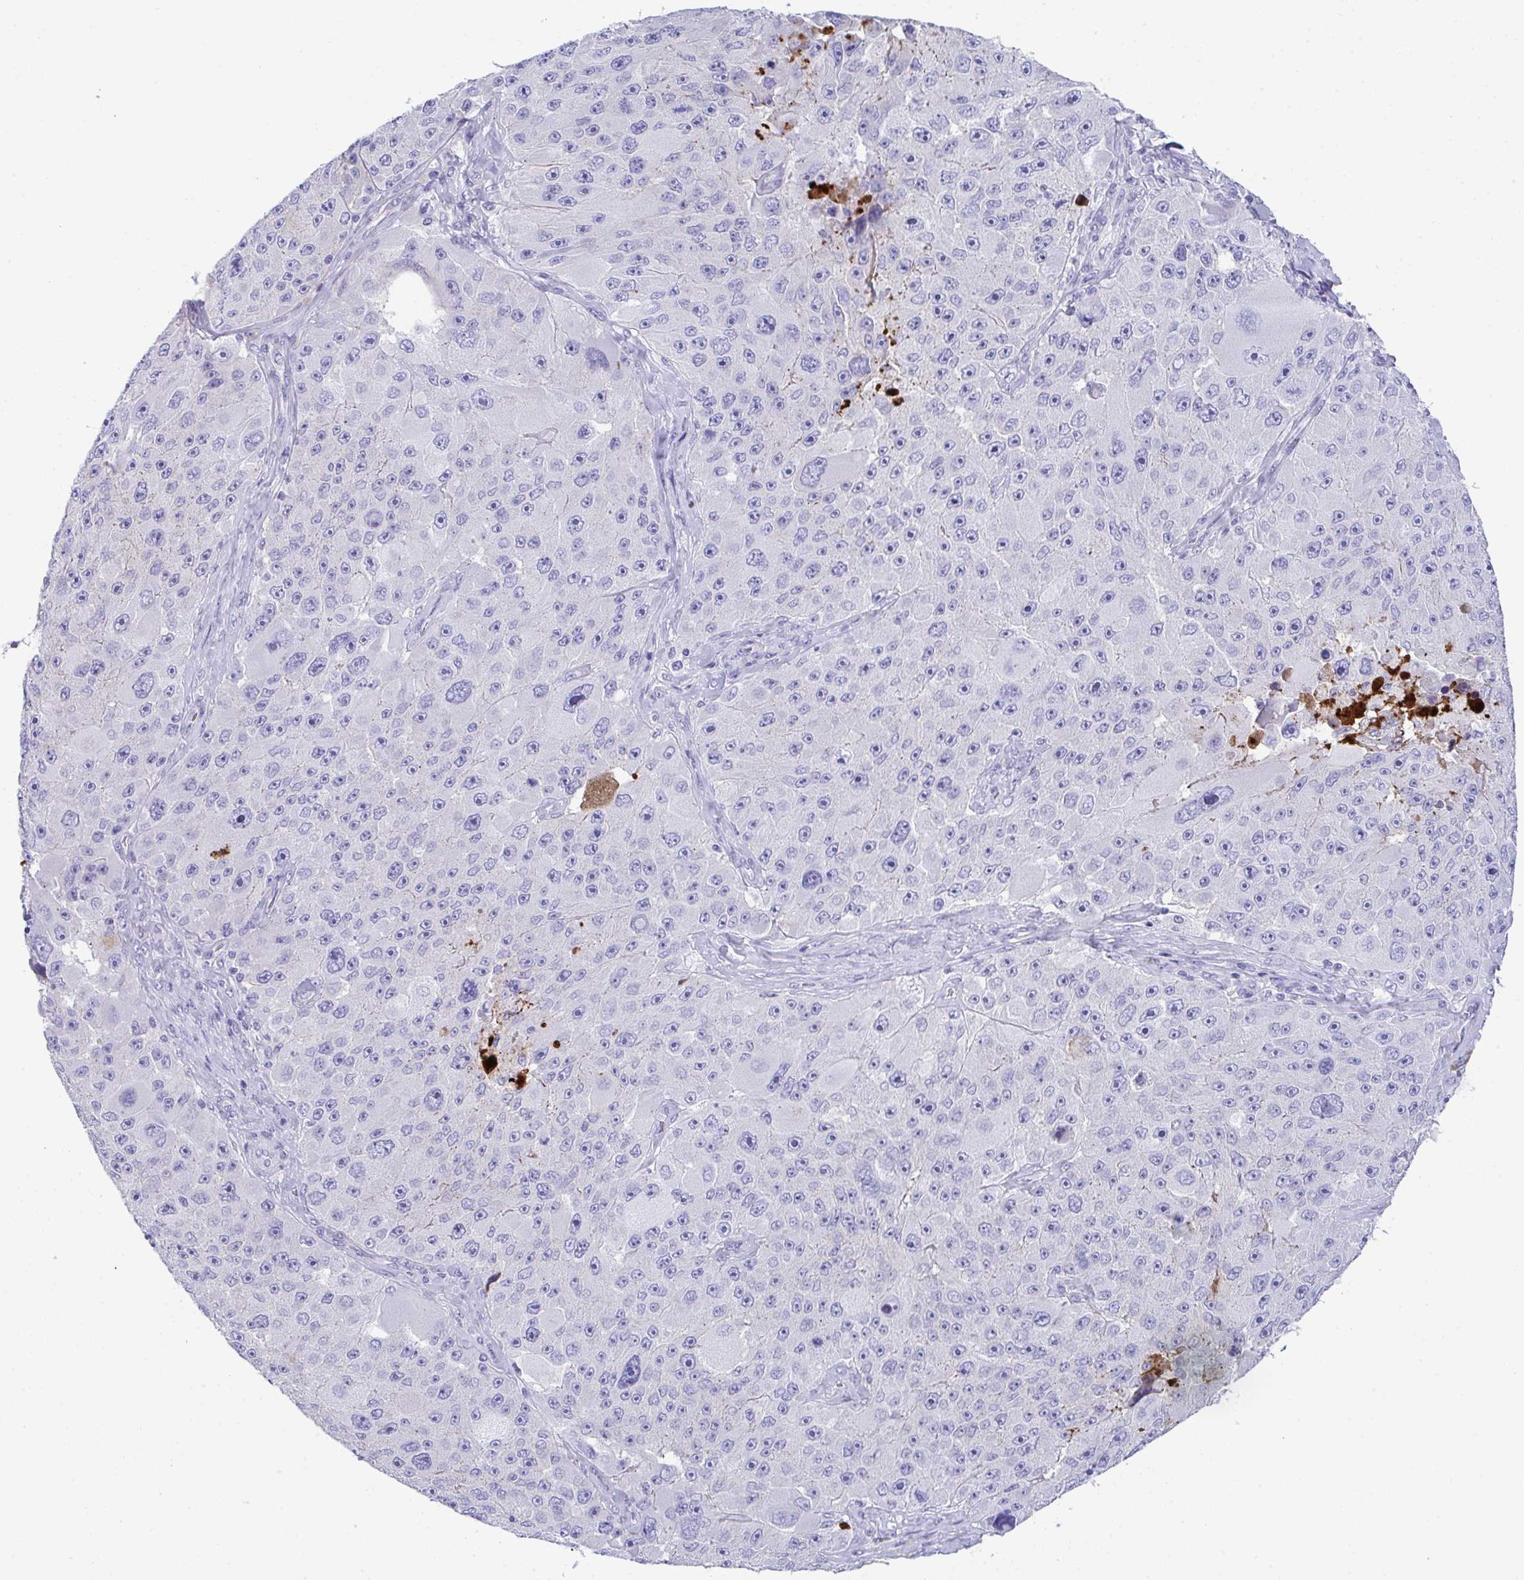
{"staining": {"intensity": "negative", "quantity": "none", "location": "none"}, "tissue": "melanoma", "cell_type": "Tumor cells", "image_type": "cancer", "snomed": [{"axis": "morphology", "description": "Malignant melanoma, Metastatic site"}, {"axis": "topography", "description": "Lymph node"}], "caption": "Histopathology image shows no protein staining in tumor cells of malignant melanoma (metastatic site) tissue.", "gene": "KMT2E", "patient": {"sex": "male", "age": 62}}